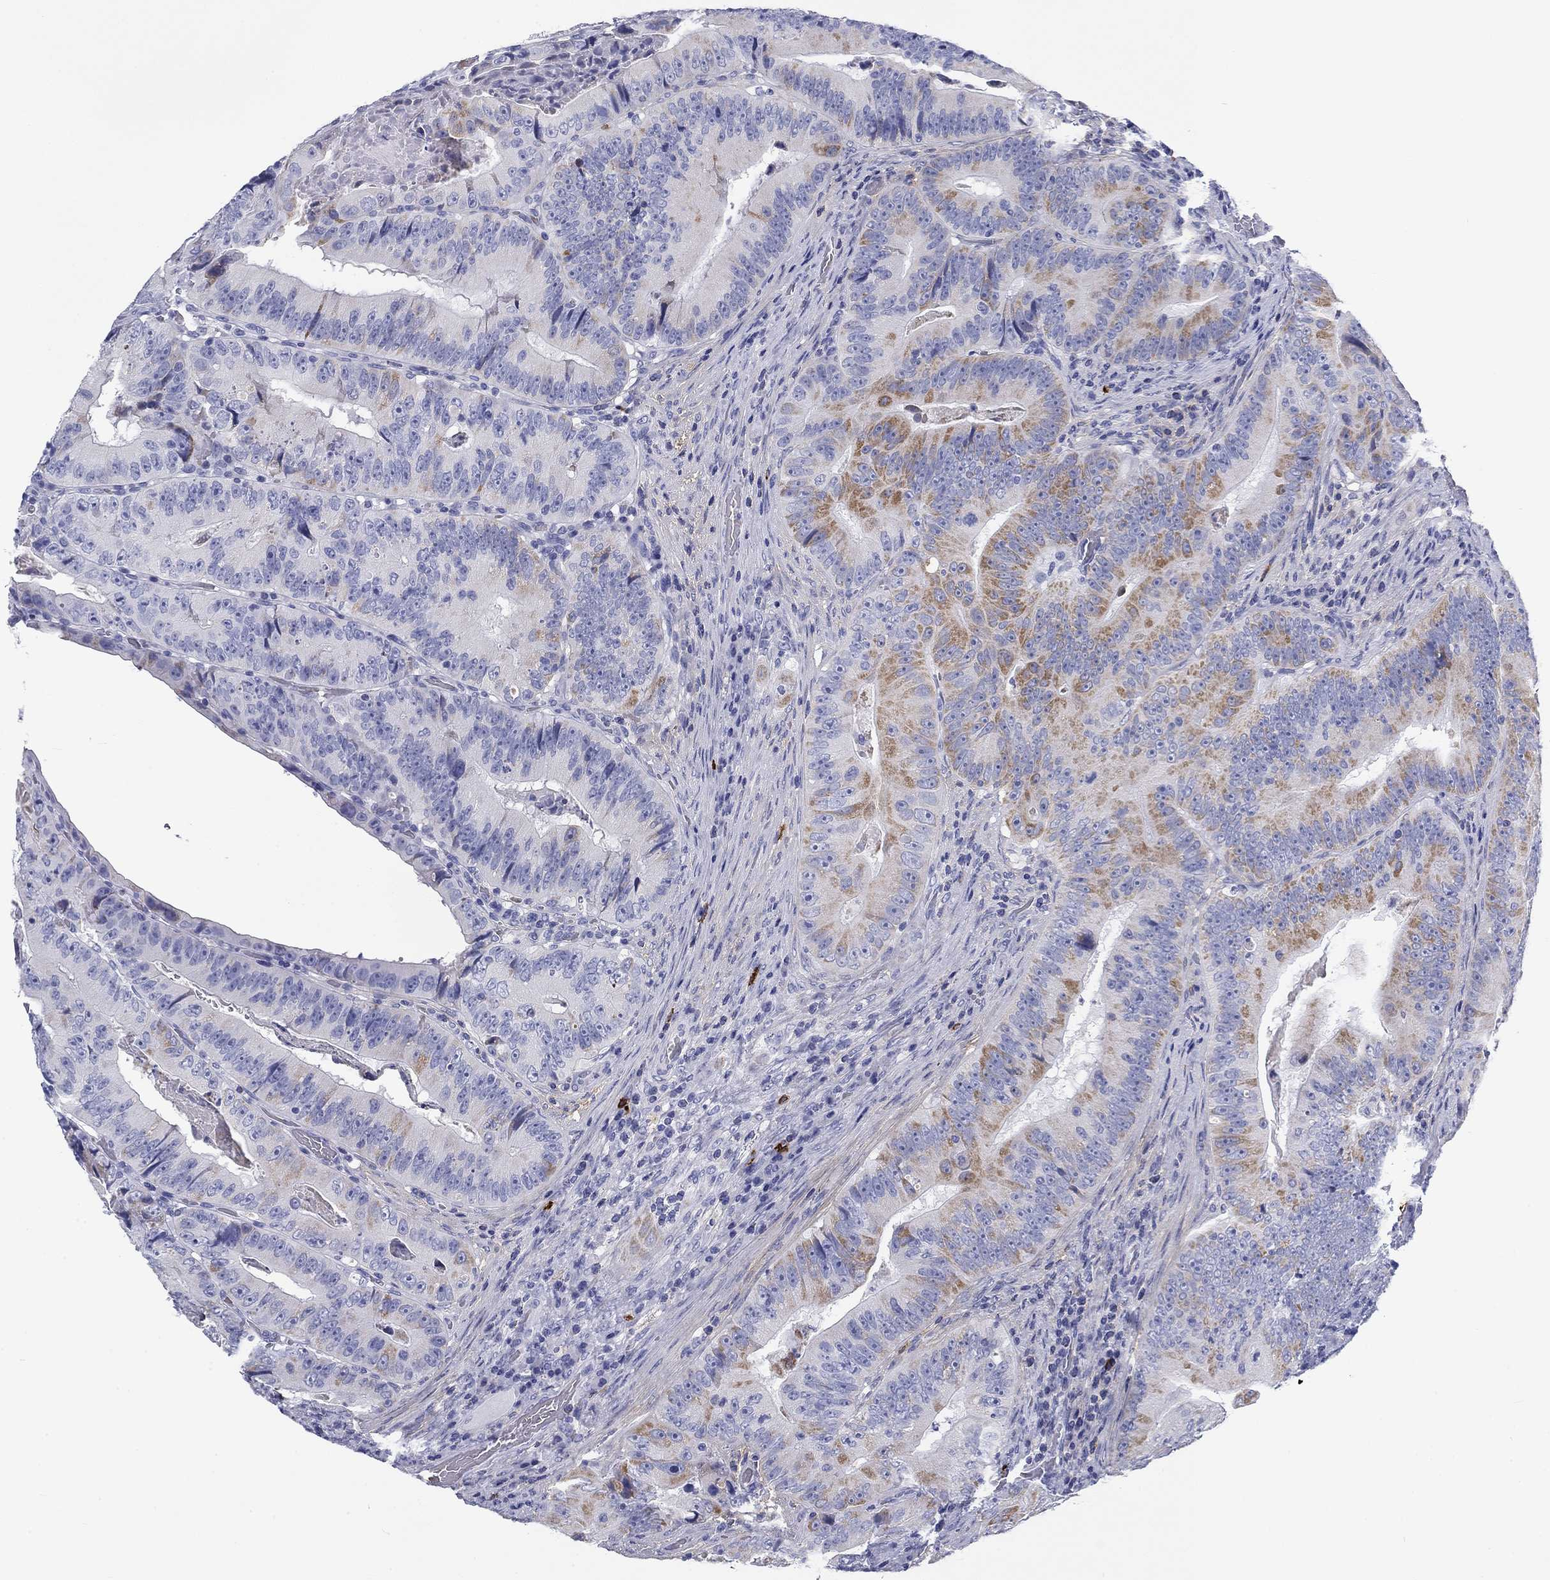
{"staining": {"intensity": "weak", "quantity": "25%-75%", "location": "cytoplasmic/membranous"}, "tissue": "colorectal cancer", "cell_type": "Tumor cells", "image_type": "cancer", "snomed": [{"axis": "morphology", "description": "Adenocarcinoma, NOS"}, {"axis": "topography", "description": "Colon"}], "caption": "Human colorectal adenocarcinoma stained for a protein (brown) reveals weak cytoplasmic/membranous positive staining in about 25%-75% of tumor cells.", "gene": "CD40LG", "patient": {"sex": "female", "age": 86}}